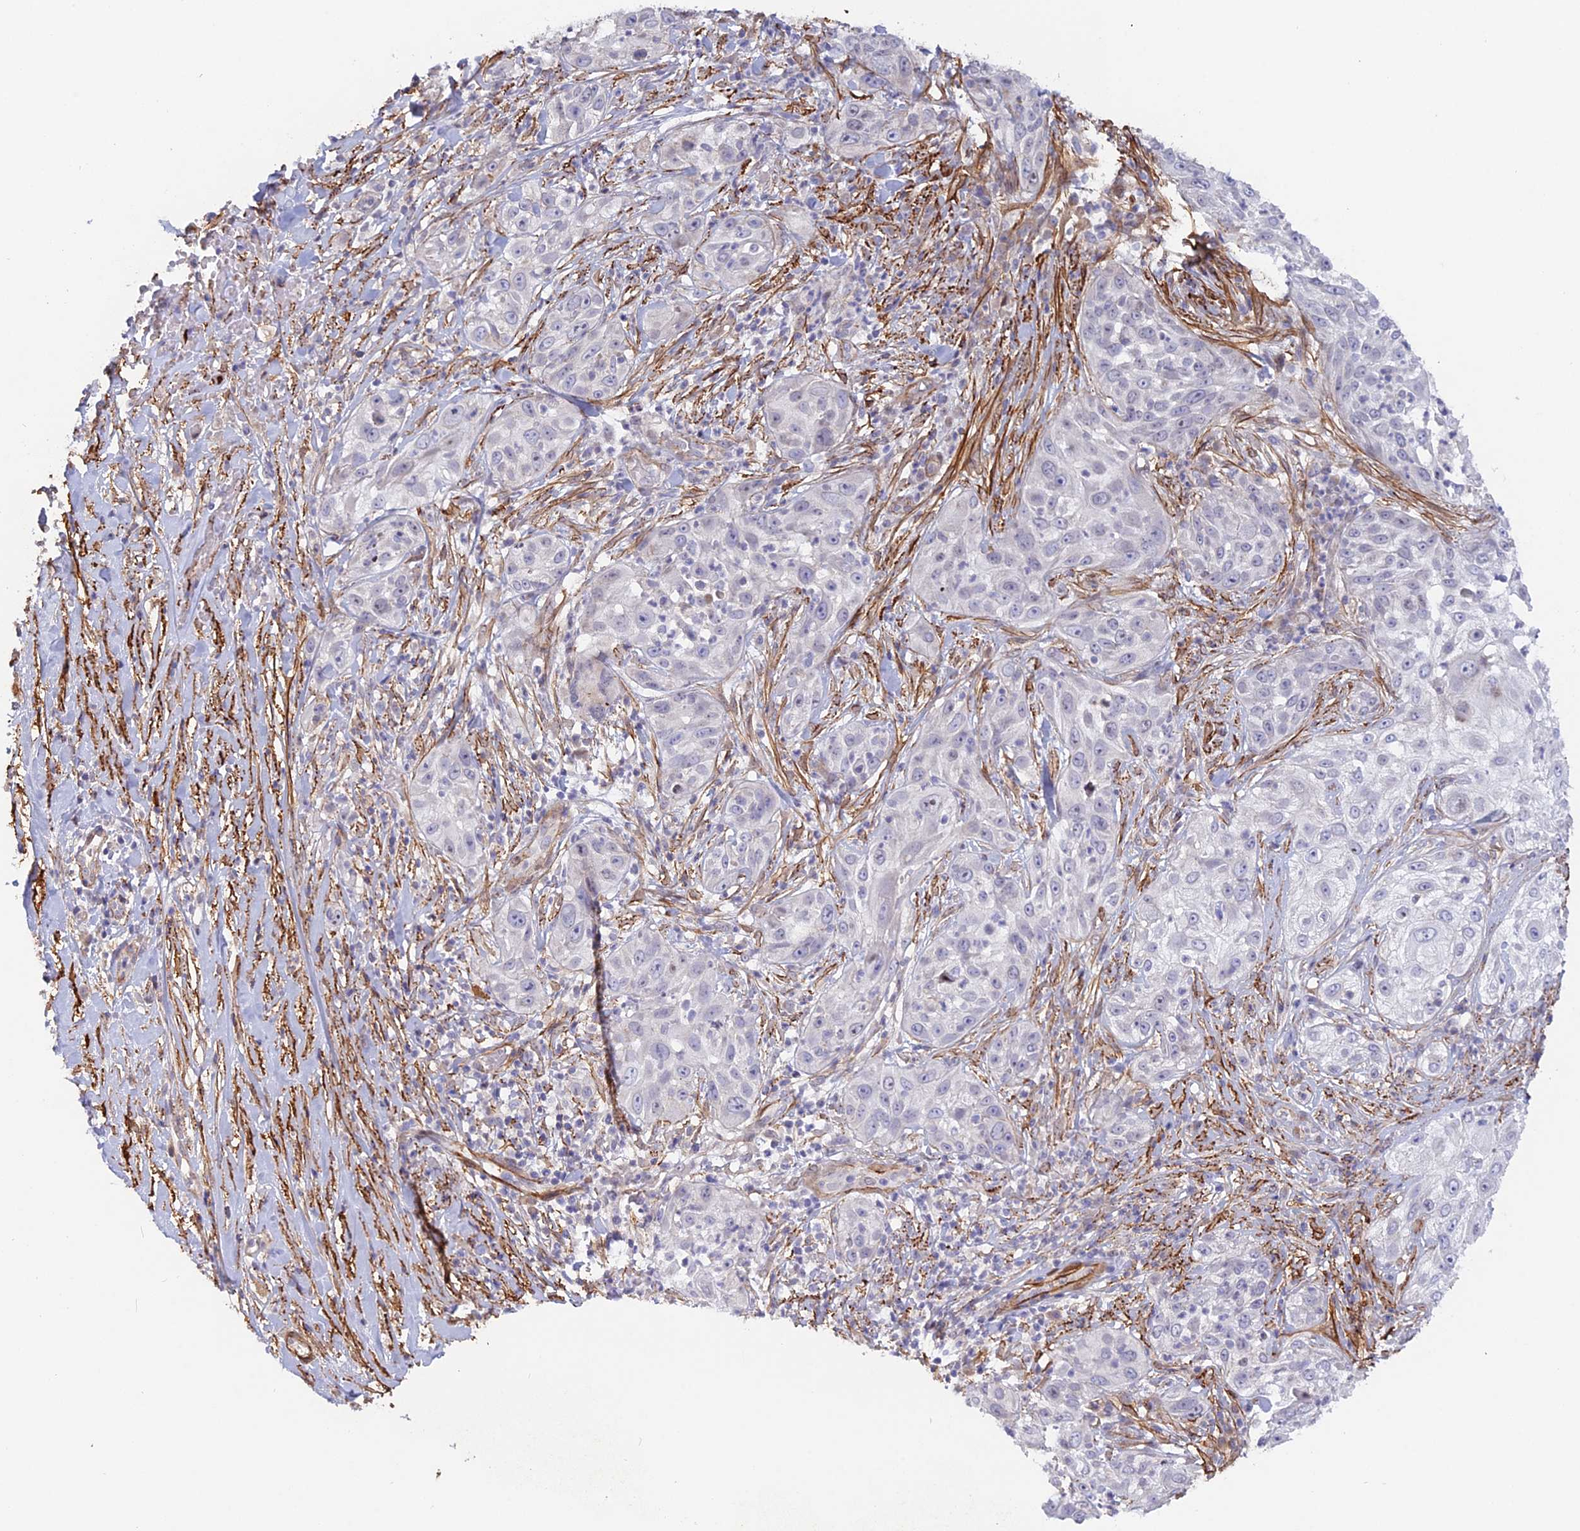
{"staining": {"intensity": "negative", "quantity": "none", "location": "none"}, "tissue": "skin cancer", "cell_type": "Tumor cells", "image_type": "cancer", "snomed": [{"axis": "morphology", "description": "Squamous cell carcinoma, NOS"}, {"axis": "topography", "description": "Skin"}], "caption": "This is an immunohistochemistry photomicrograph of skin cancer. There is no staining in tumor cells.", "gene": "CCDC154", "patient": {"sex": "female", "age": 44}}